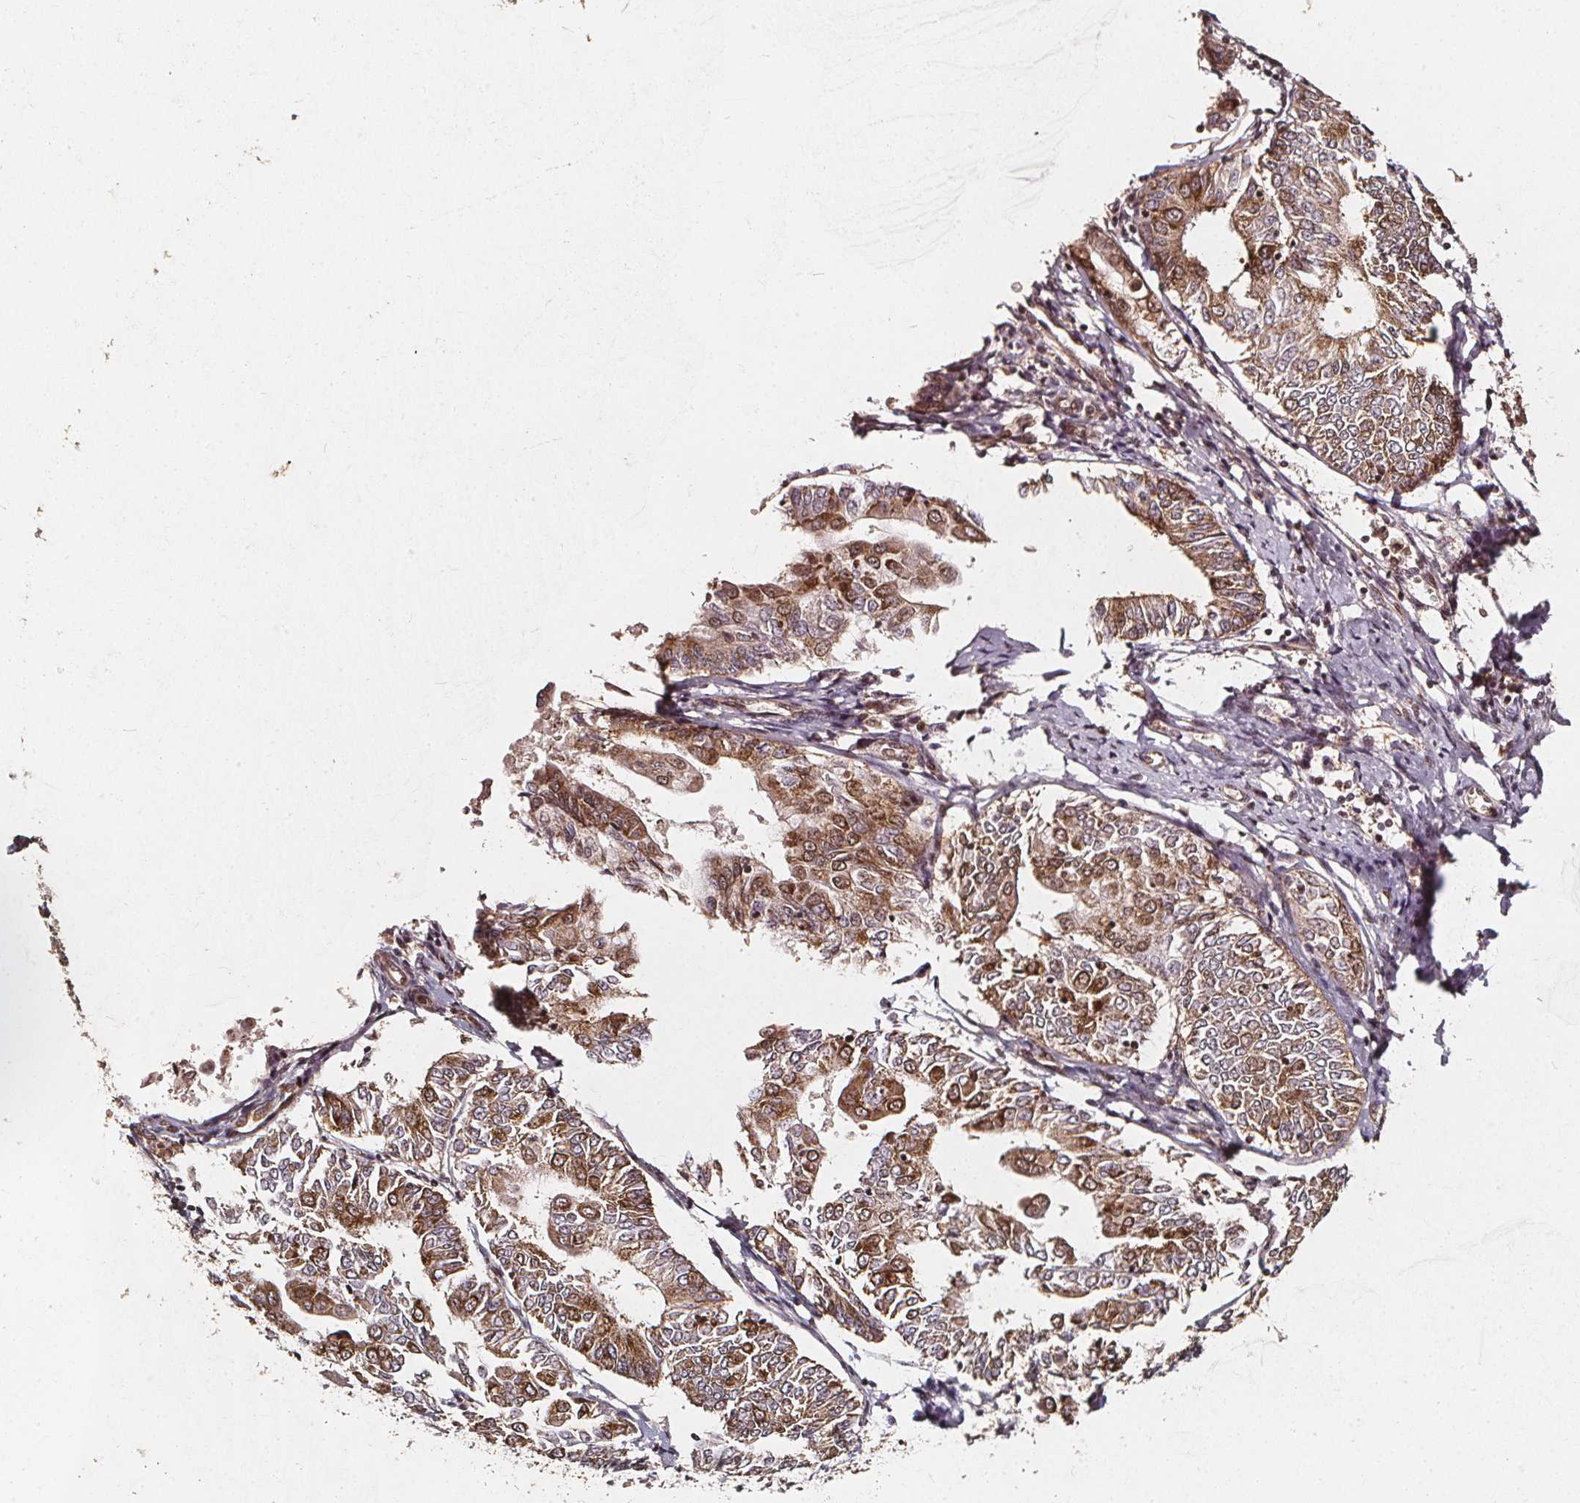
{"staining": {"intensity": "moderate", "quantity": "25%-75%", "location": "cytoplasmic/membranous,nuclear"}, "tissue": "endometrial cancer", "cell_type": "Tumor cells", "image_type": "cancer", "snomed": [{"axis": "morphology", "description": "Adenocarcinoma, NOS"}, {"axis": "topography", "description": "Endometrium"}], "caption": "Moderate cytoplasmic/membranous and nuclear staining for a protein is seen in approximately 25%-75% of tumor cells of endometrial cancer using IHC.", "gene": "SMN1", "patient": {"sex": "female", "age": 68}}